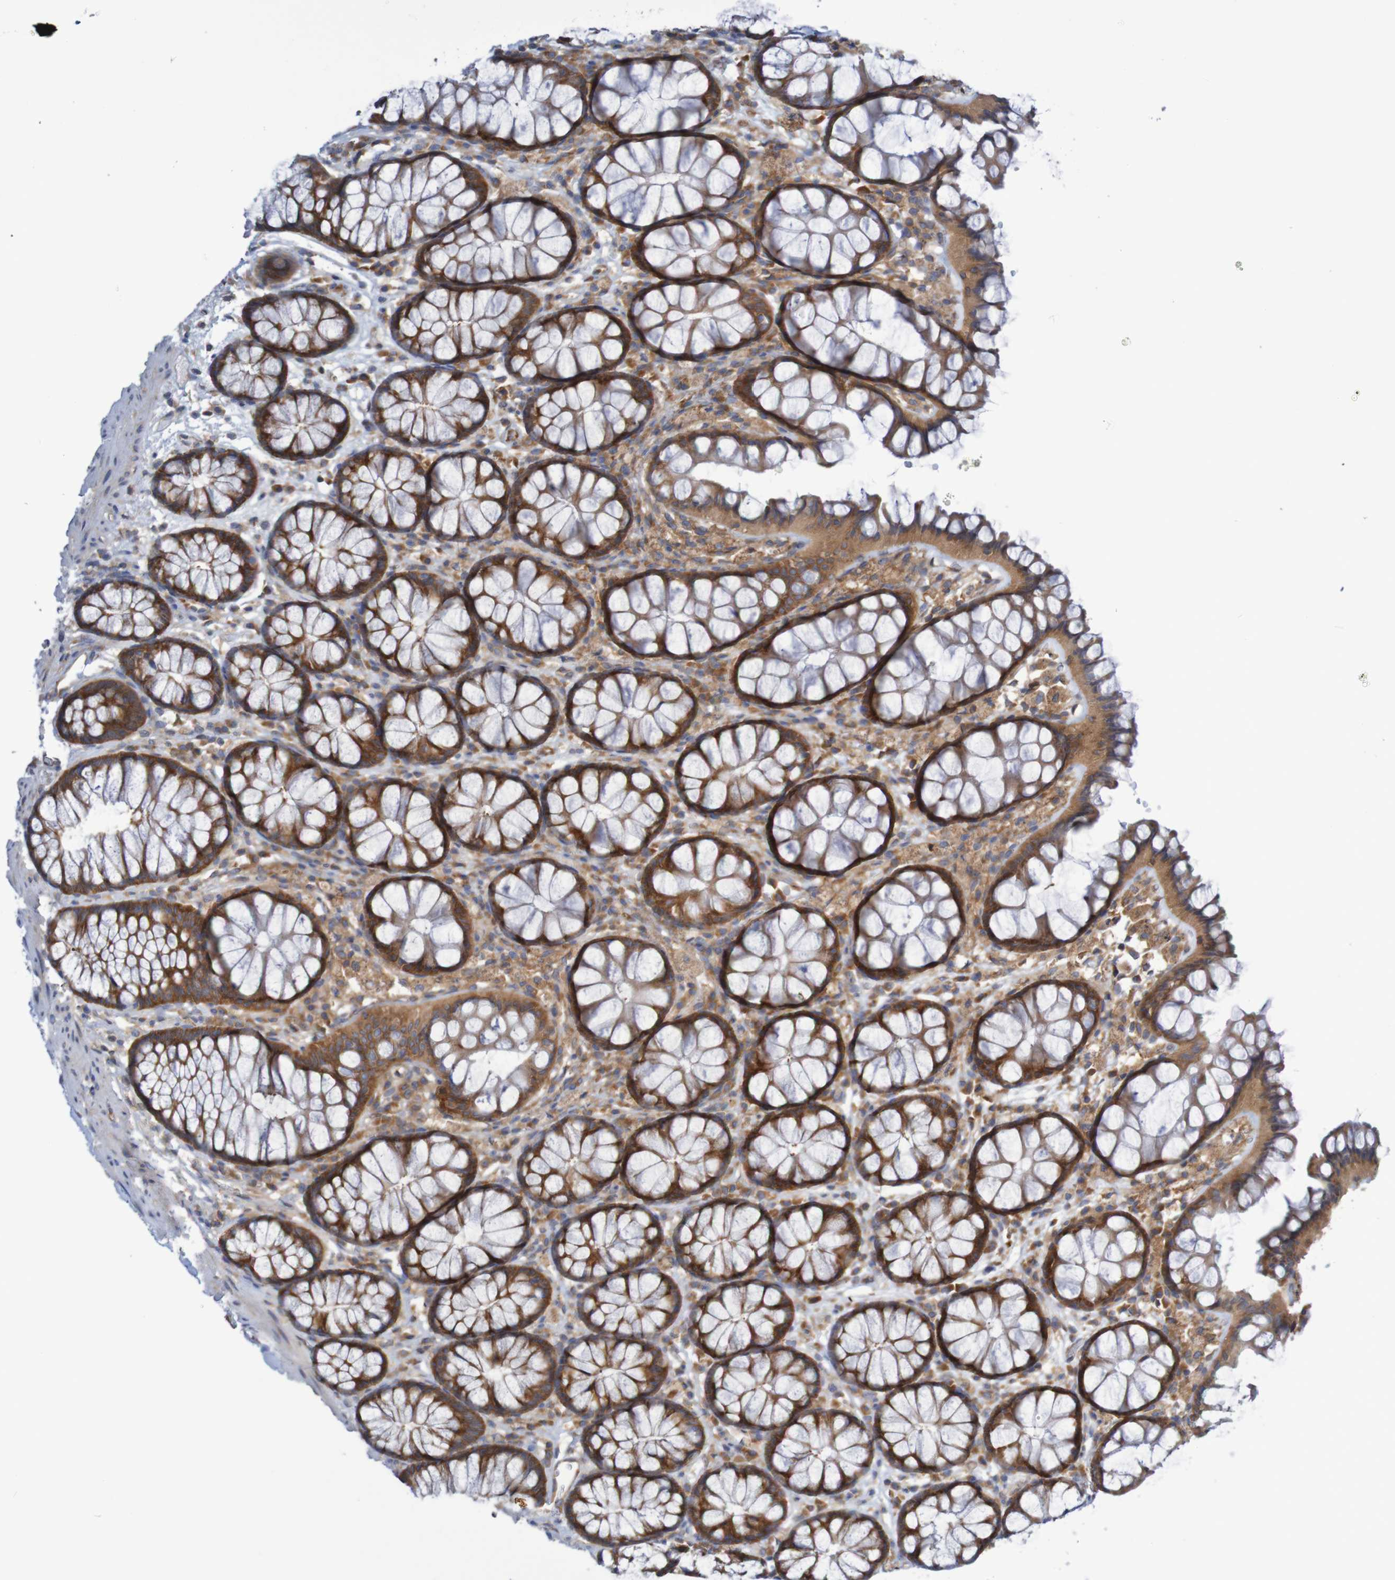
{"staining": {"intensity": "weak", "quantity": ">75%", "location": "cytoplasmic/membranous"}, "tissue": "colon", "cell_type": "Endothelial cells", "image_type": "normal", "snomed": [{"axis": "morphology", "description": "Normal tissue, NOS"}, {"axis": "topography", "description": "Colon"}], "caption": "Endothelial cells show low levels of weak cytoplasmic/membranous staining in approximately >75% of cells in benign colon.", "gene": "LRRC47", "patient": {"sex": "female", "age": 55}}